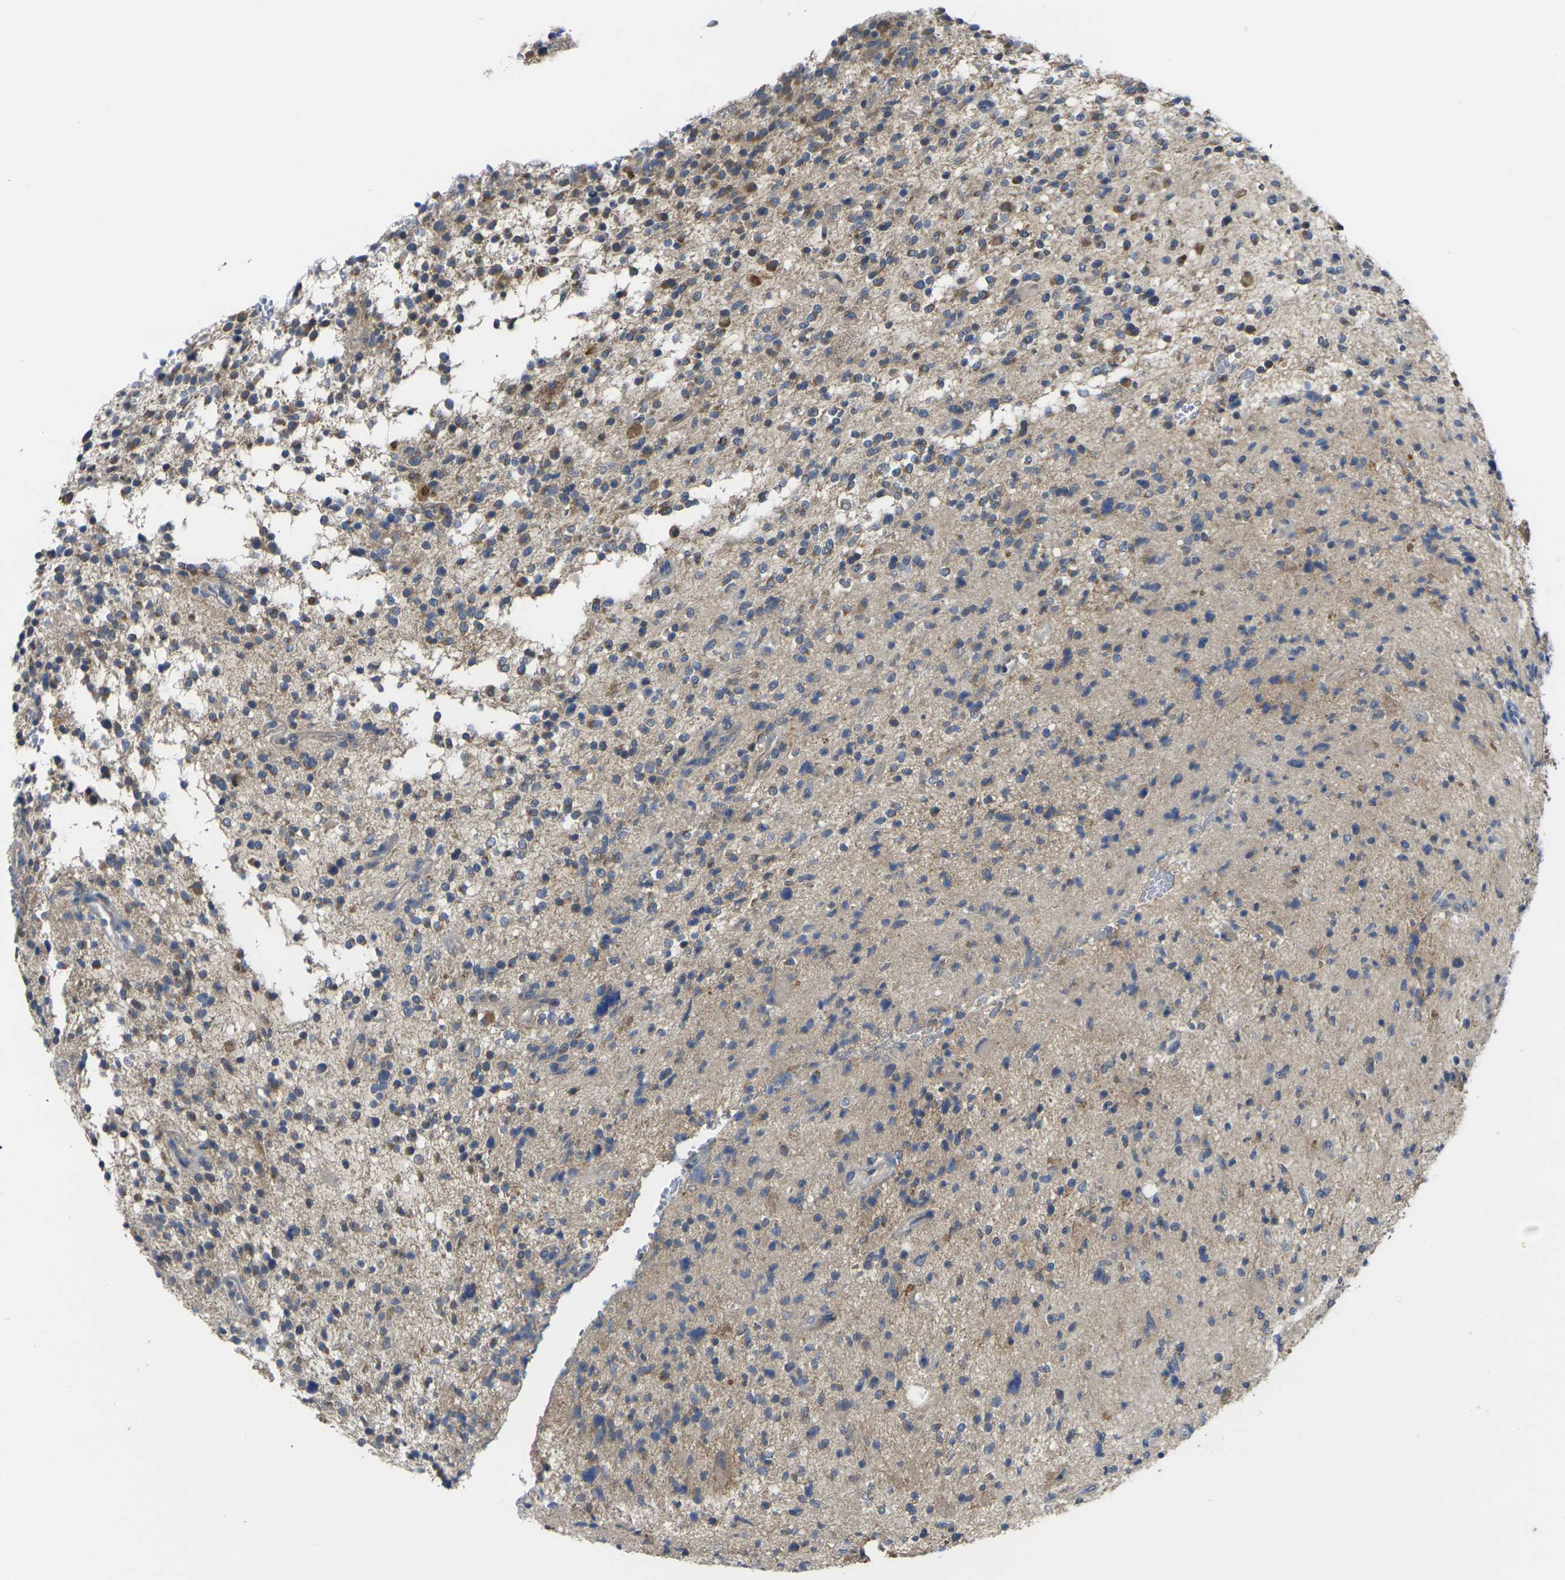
{"staining": {"intensity": "moderate", "quantity": "25%-75%", "location": "cytoplasmic/membranous"}, "tissue": "glioma", "cell_type": "Tumor cells", "image_type": "cancer", "snomed": [{"axis": "morphology", "description": "Glioma, malignant, High grade"}, {"axis": "topography", "description": "Brain"}], "caption": "Glioma stained for a protein demonstrates moderate cytoplasmic/membranous positivity in tumor cells.", "gene": "GNA12", "patient": {"sex": "male", "age": 48}}